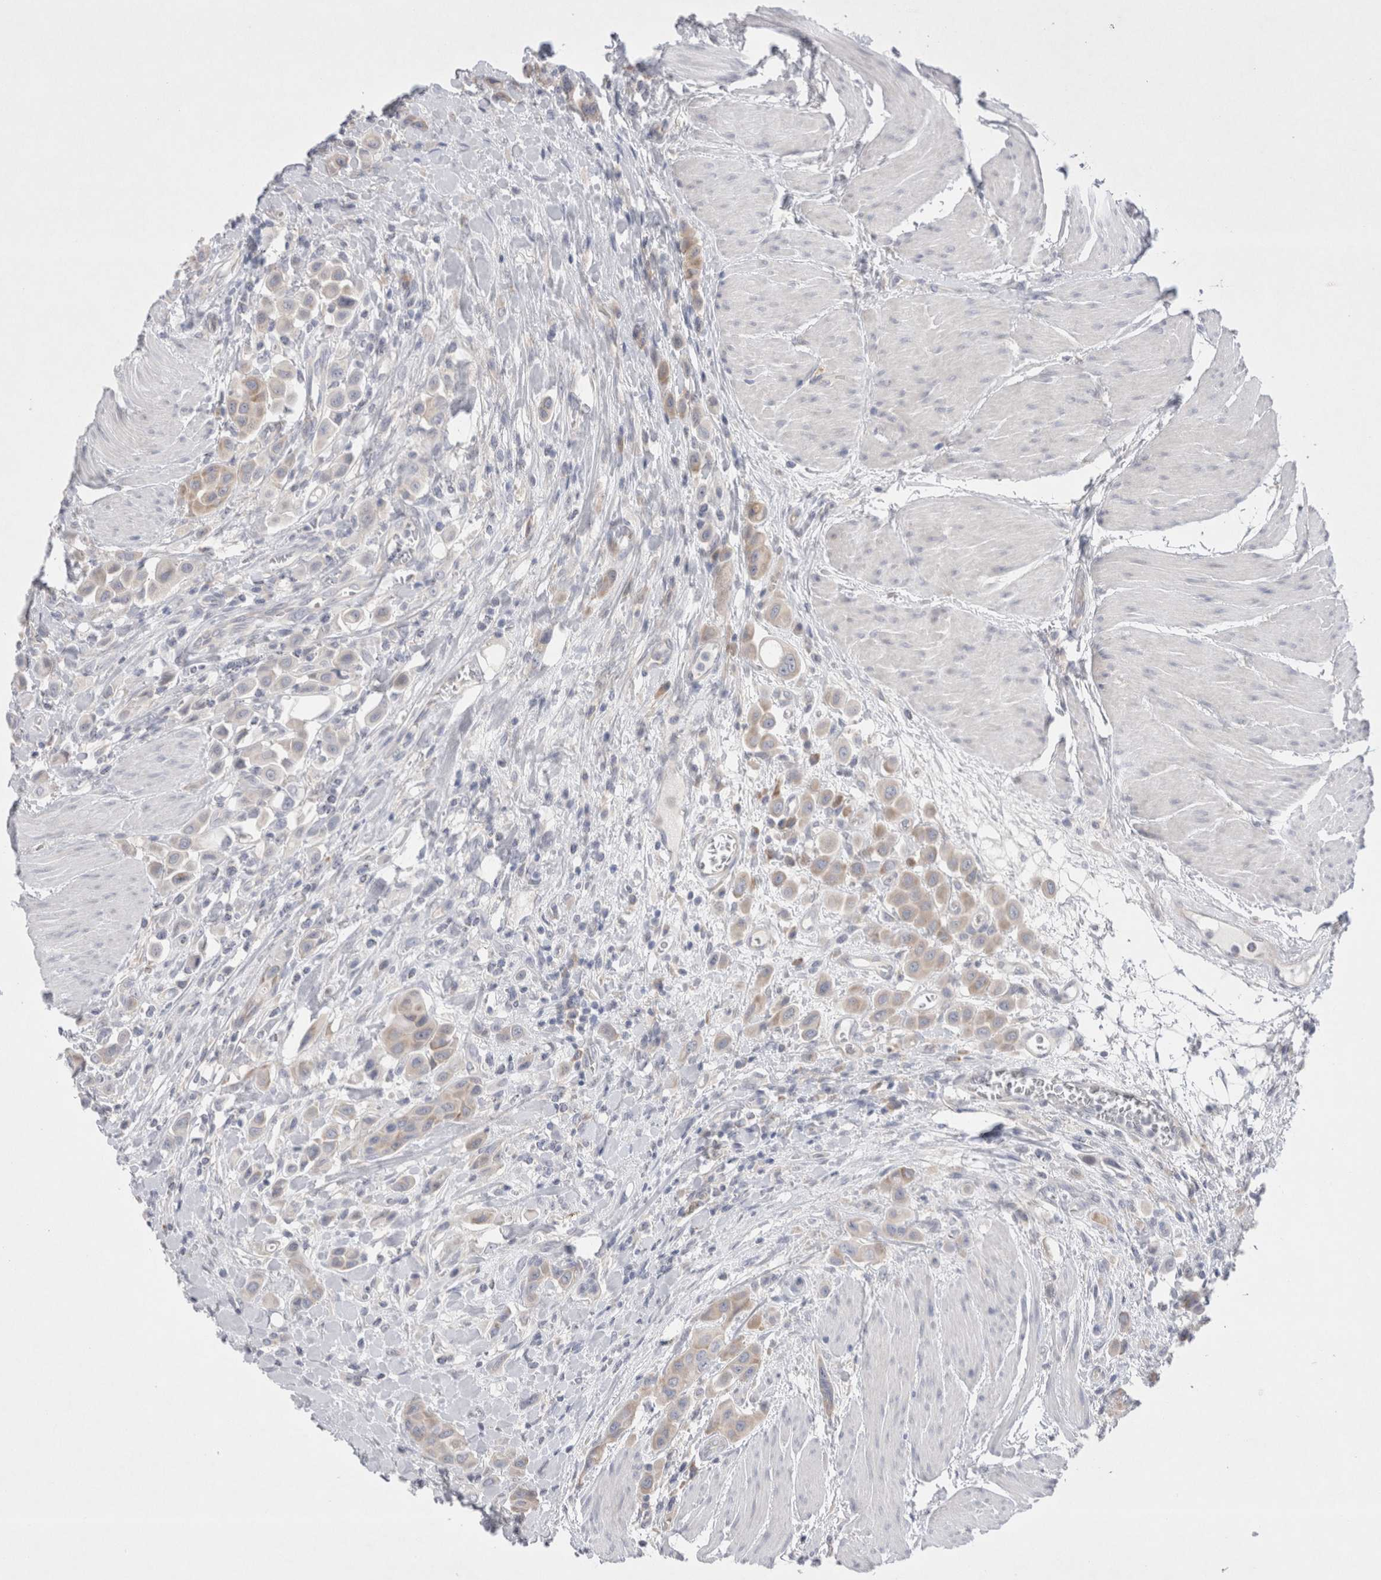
{"staining": {"intensity": "weak", "quantity": "25%-75%", "location": "cytoplasmic/membranous"}, "tissue": "urothelial cancer", "cell_type": "Tumor cells", "image_type": "cancer", "snomed": [{"axis": "morphology", "description": "Urothelial carcinoma, High grade"}, {"axis": "topography", "description": "Urinary bladder"}], "caption": "Urothelial cancer stained with a protein marker displays weak staining in tumor cells.", "gene": "RBM12B", "patient": {"sex": "male", "age": 50}}